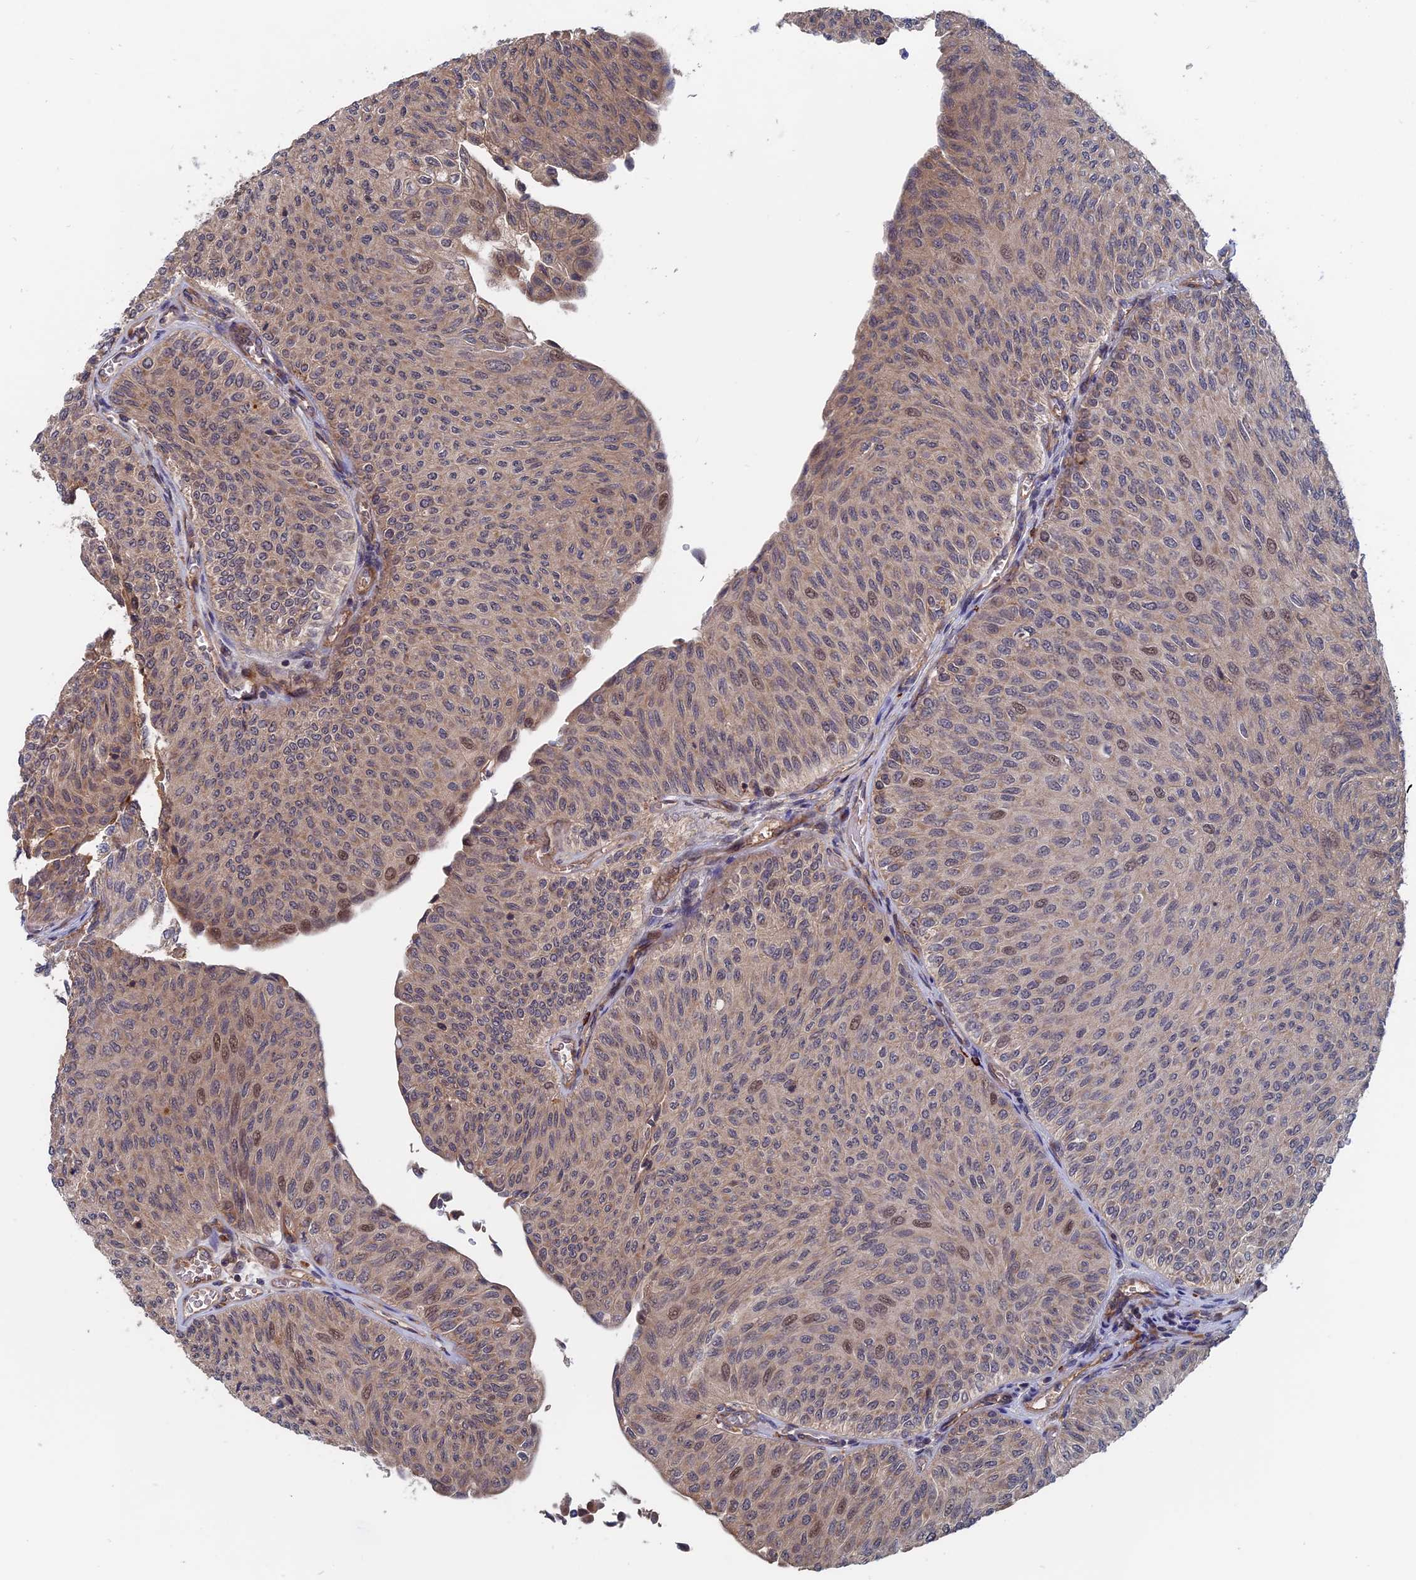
{"staining": {"intensity": "moderate", "quantity": "<25%", "location": "cytoplasmic/membranous,nuclear"}, "tissue": "urothelial cancer", "cell_type": "Tumor cells", "image_type": "cancer", "snomed": [{"axis": "morphology", "description": "Urothelial carcinoma, Low grade"}, {"axis": "topography", "description": "Urinary bladder"}], "caption": "The photomicrograph displays a brown stain indicating the presence of a protein in the cytoplasmic/membranous and nuclear of tumor cells in urothelial cancer.", "gene": "TRAPPC2L", "patient": {"sex": "male", "age": 78}}